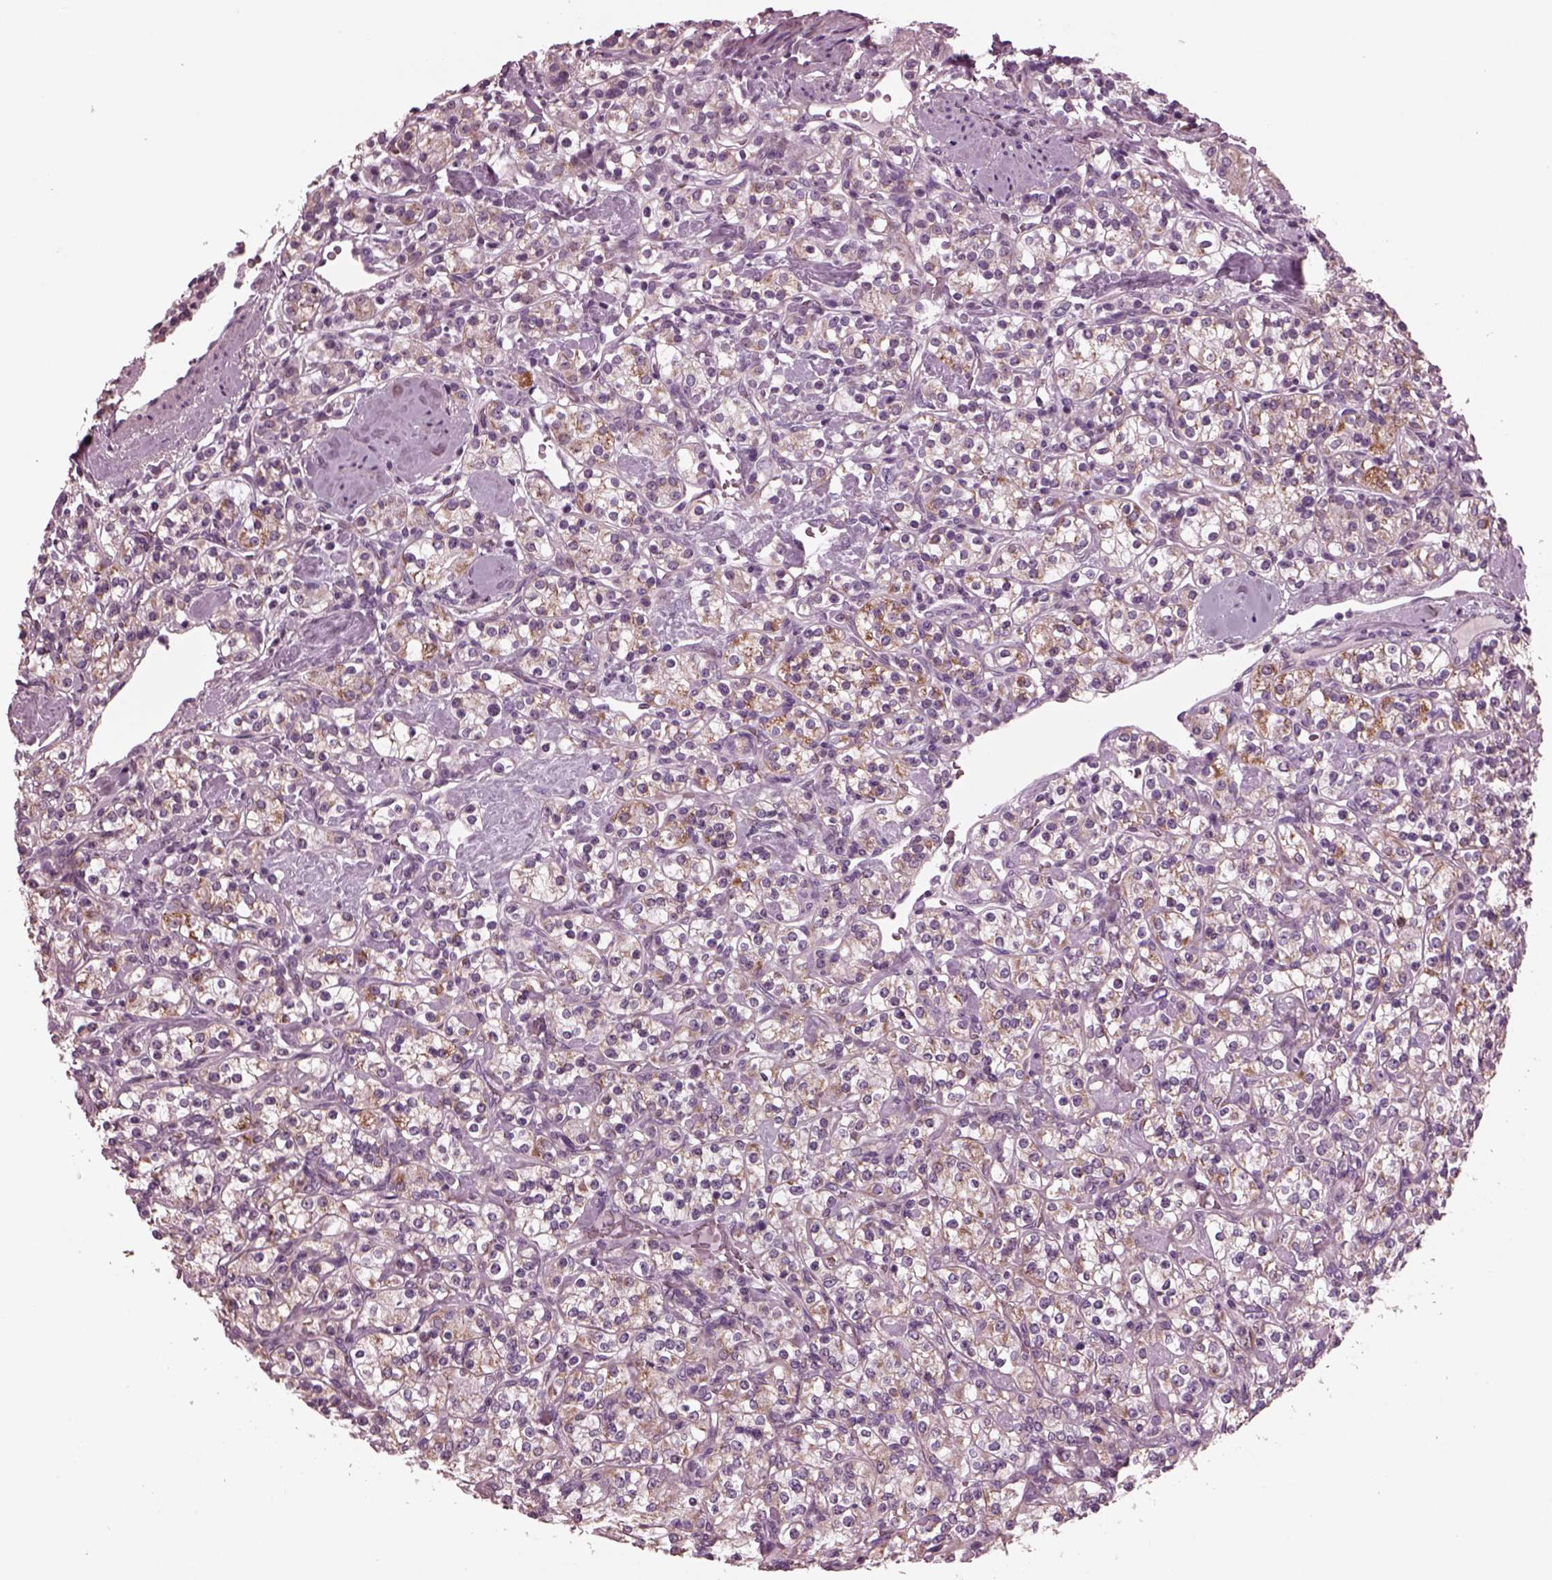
{"staining": {"intensity": "weak", "quantity": "25%-75%", "location": "cytoplasmic/membranous"}, "tissue": "renal cancer", "cell_type": "Tumor cells", "image_type": "cancer", "snomed": [{"axis": "morphology", "description": "Adenocarcinoma, NOS"}, {"axis": "topography", "description": "Kidney"}], "caption": "Brown immunohistochemical staining in renal adenocarcinoma exhibits weak cytoplasmic/membranous positivity in about 25%-75% of tumor cells. The protein of interest is stained brown, and the nuclei are stained in blue (DAB (3,3'-diaminobenzidine) IHC with brightfield microscopy, high magnification).", "gene": "AP4M1", "patient": {"sex": "male", "age": 77}}